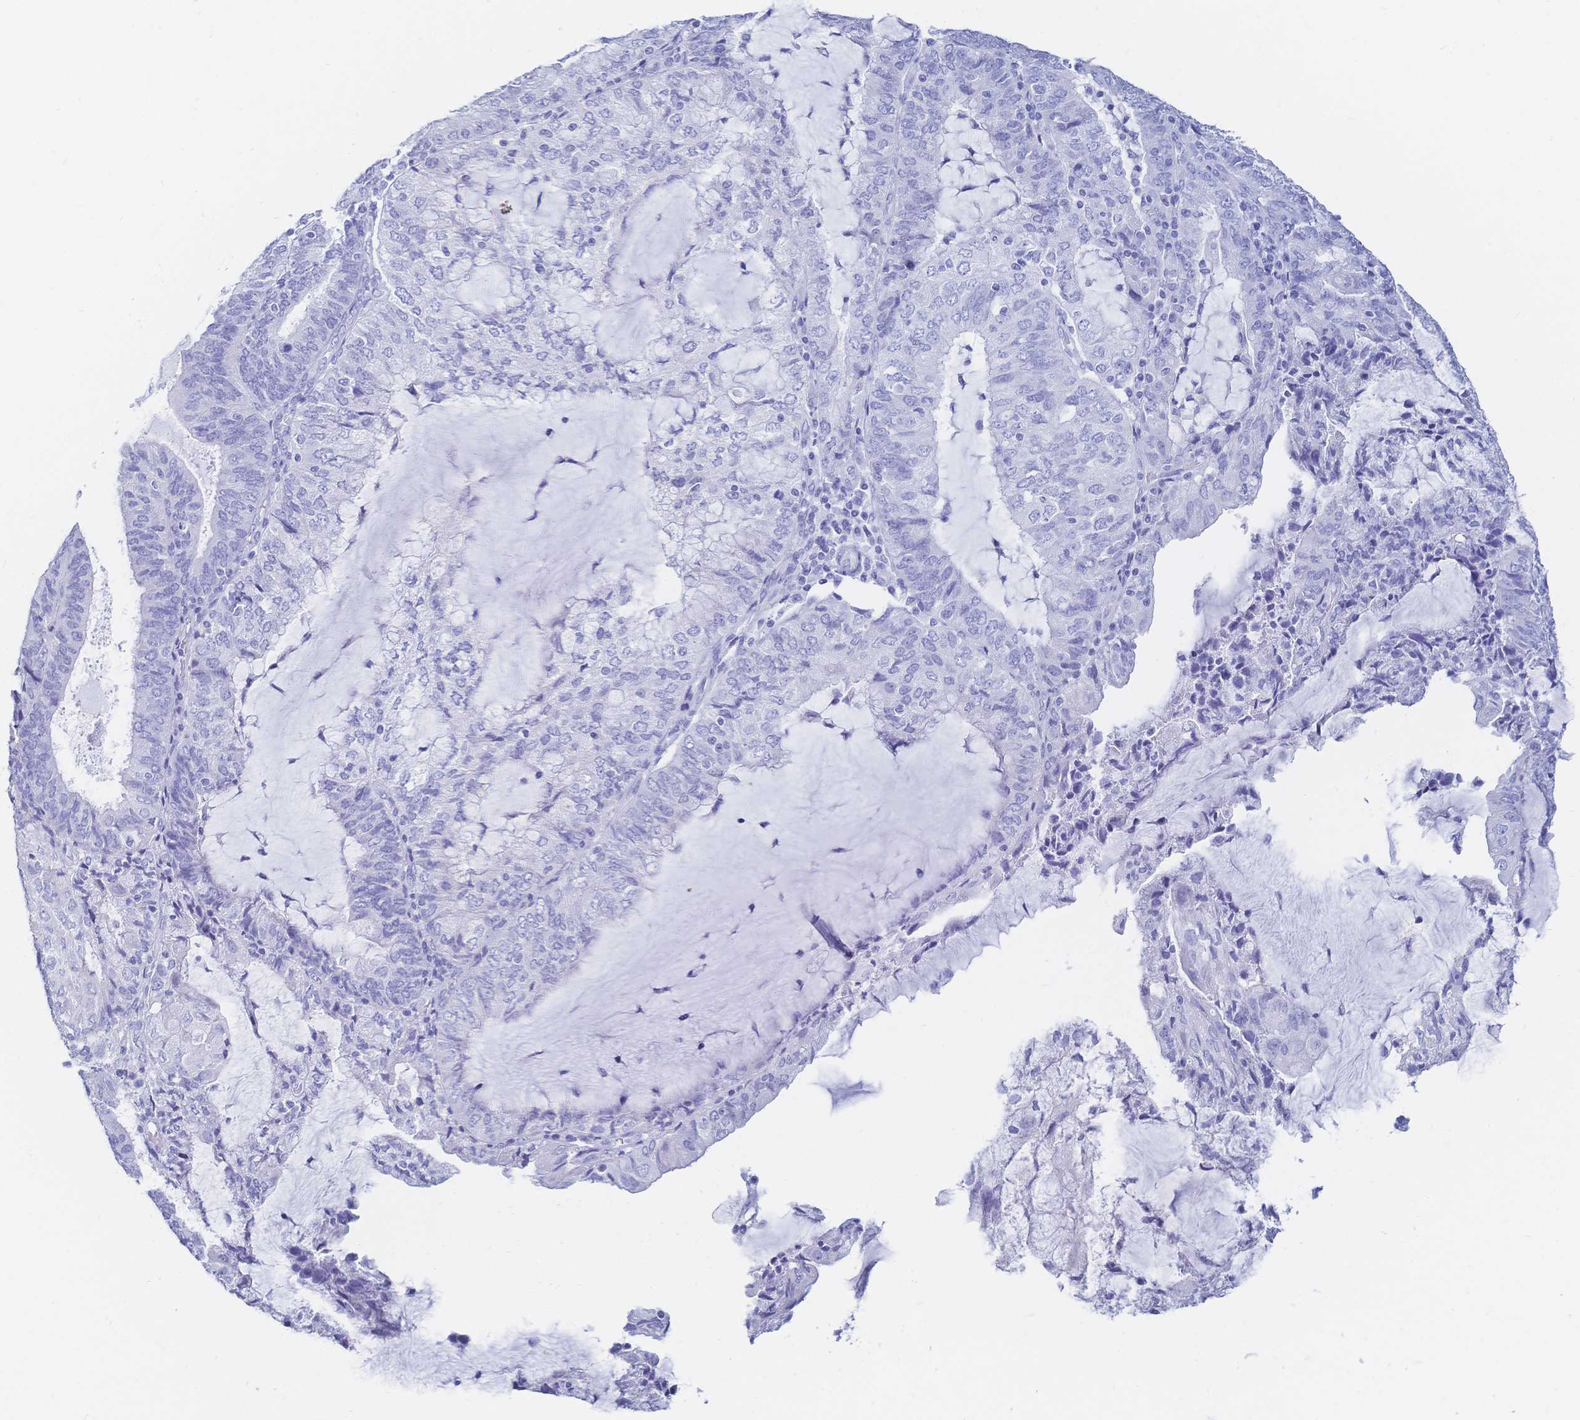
{"staining": {"intensity": "negative", "quantity": "none", "location": "none"}, "tissue": "endometrial cancer", "cell_type": "Tumor cells", "image_type": "cancer", "snomed": [{"axis": "morphology", "description": "Adenocarcinoma, NOS"}, {"axis": "topography", "description": "Endometrium"}], "caption": "This is a histopathology image of immunohistochemistry staining of adenocarcinoma (endometrial), which shows no expression in tumor cells.", "gene": "MEP1B", "patient": {"sex": "female", "age": 81}}